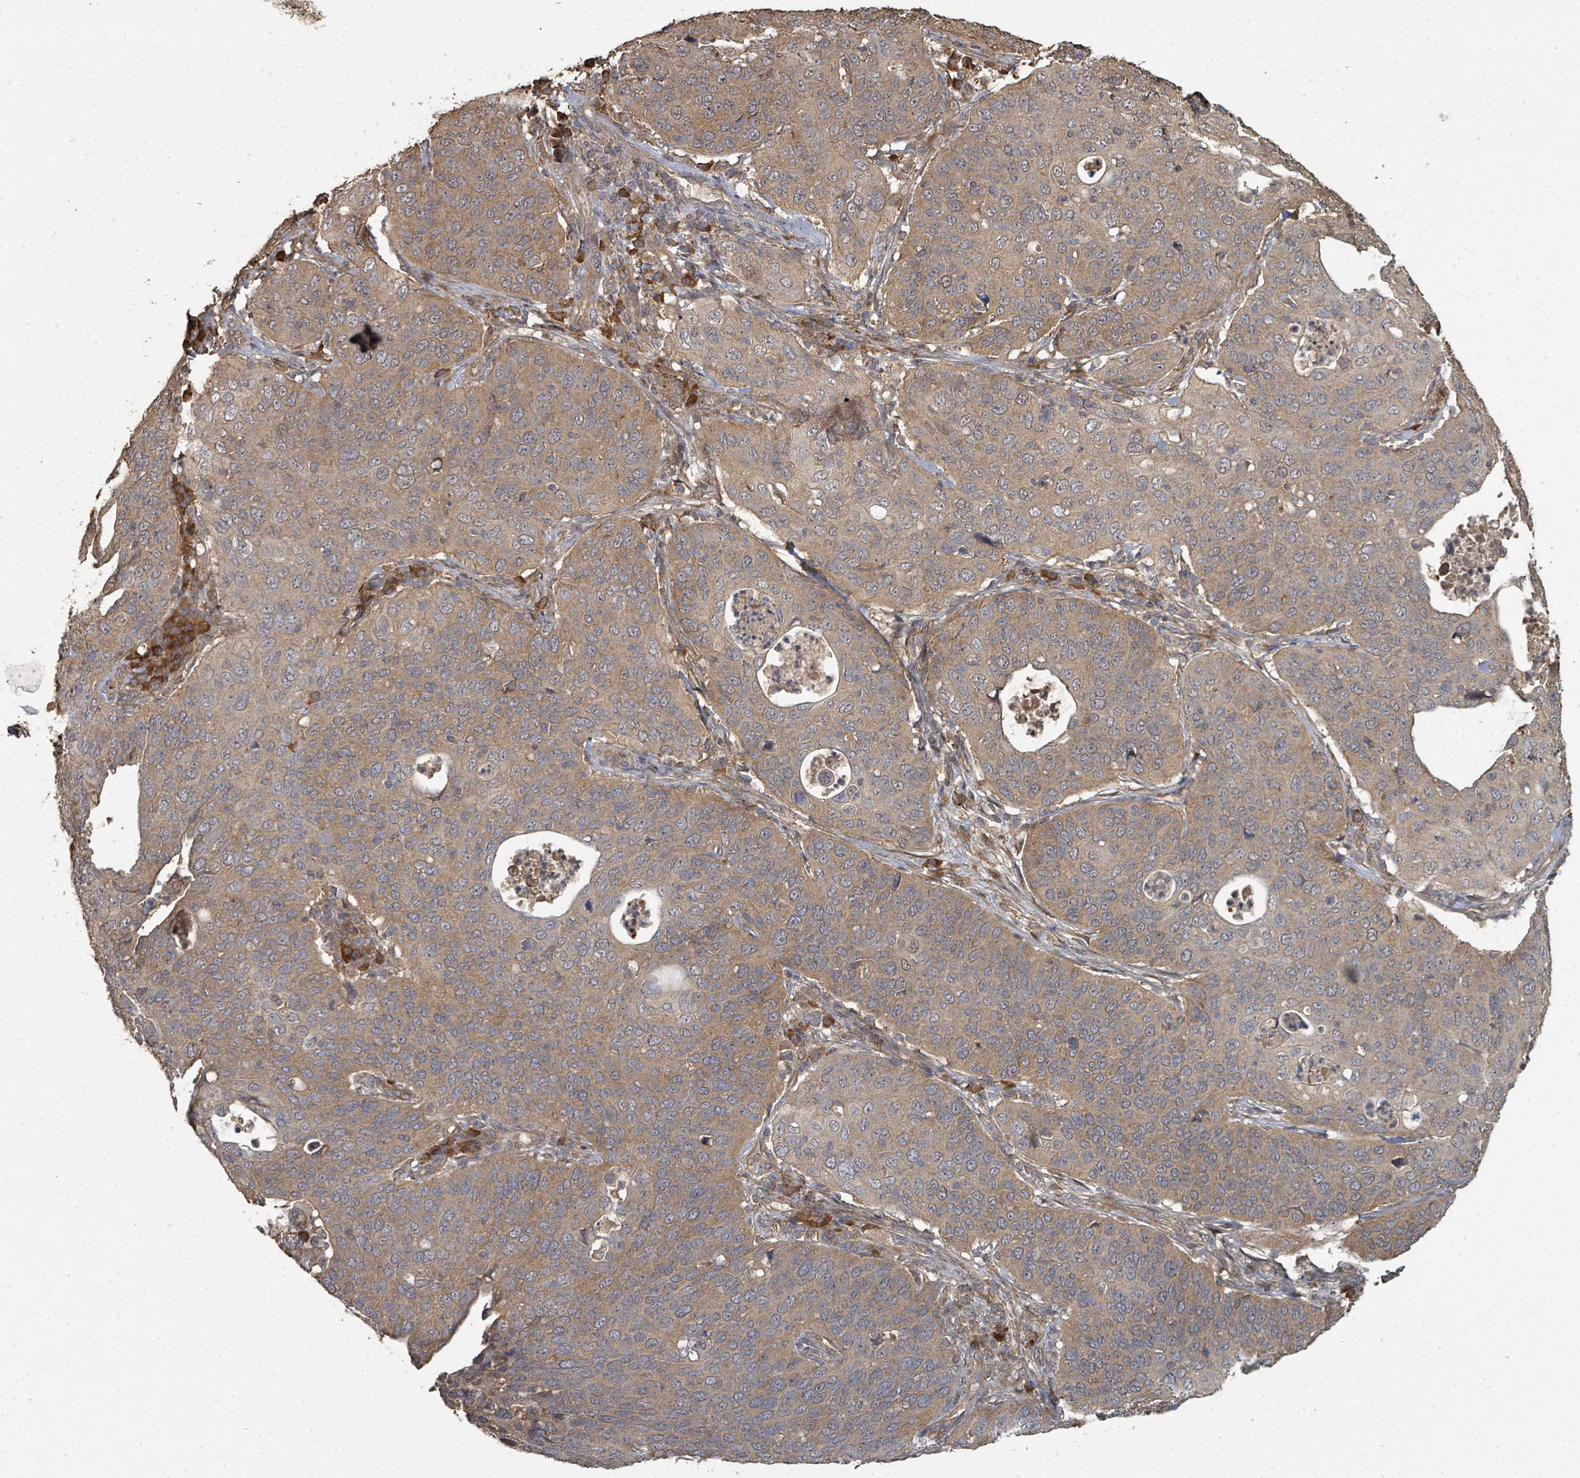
{"staining": {"intensity": "moderate", "quantity": ">75%", "location": "cytoplasmic/membranous"}, "tissue": "cervical cancer", "cell_type": "Tumor cells", "image_type": "cancer", "snomed": [{"axis": "morphology", "description": "Squamous cell carcinoma, NOS"}, {"axis": "topography", "description": "Cervix"}], "caption": "Protein expression analysis of human cervical cancer (squamous cell carcinoma) reveals moderate cytoplasmic/membranous staining in about >75% of tumor cells.", "gene": "WDFY1", "patient": {"sex": "female", "age": 36}}